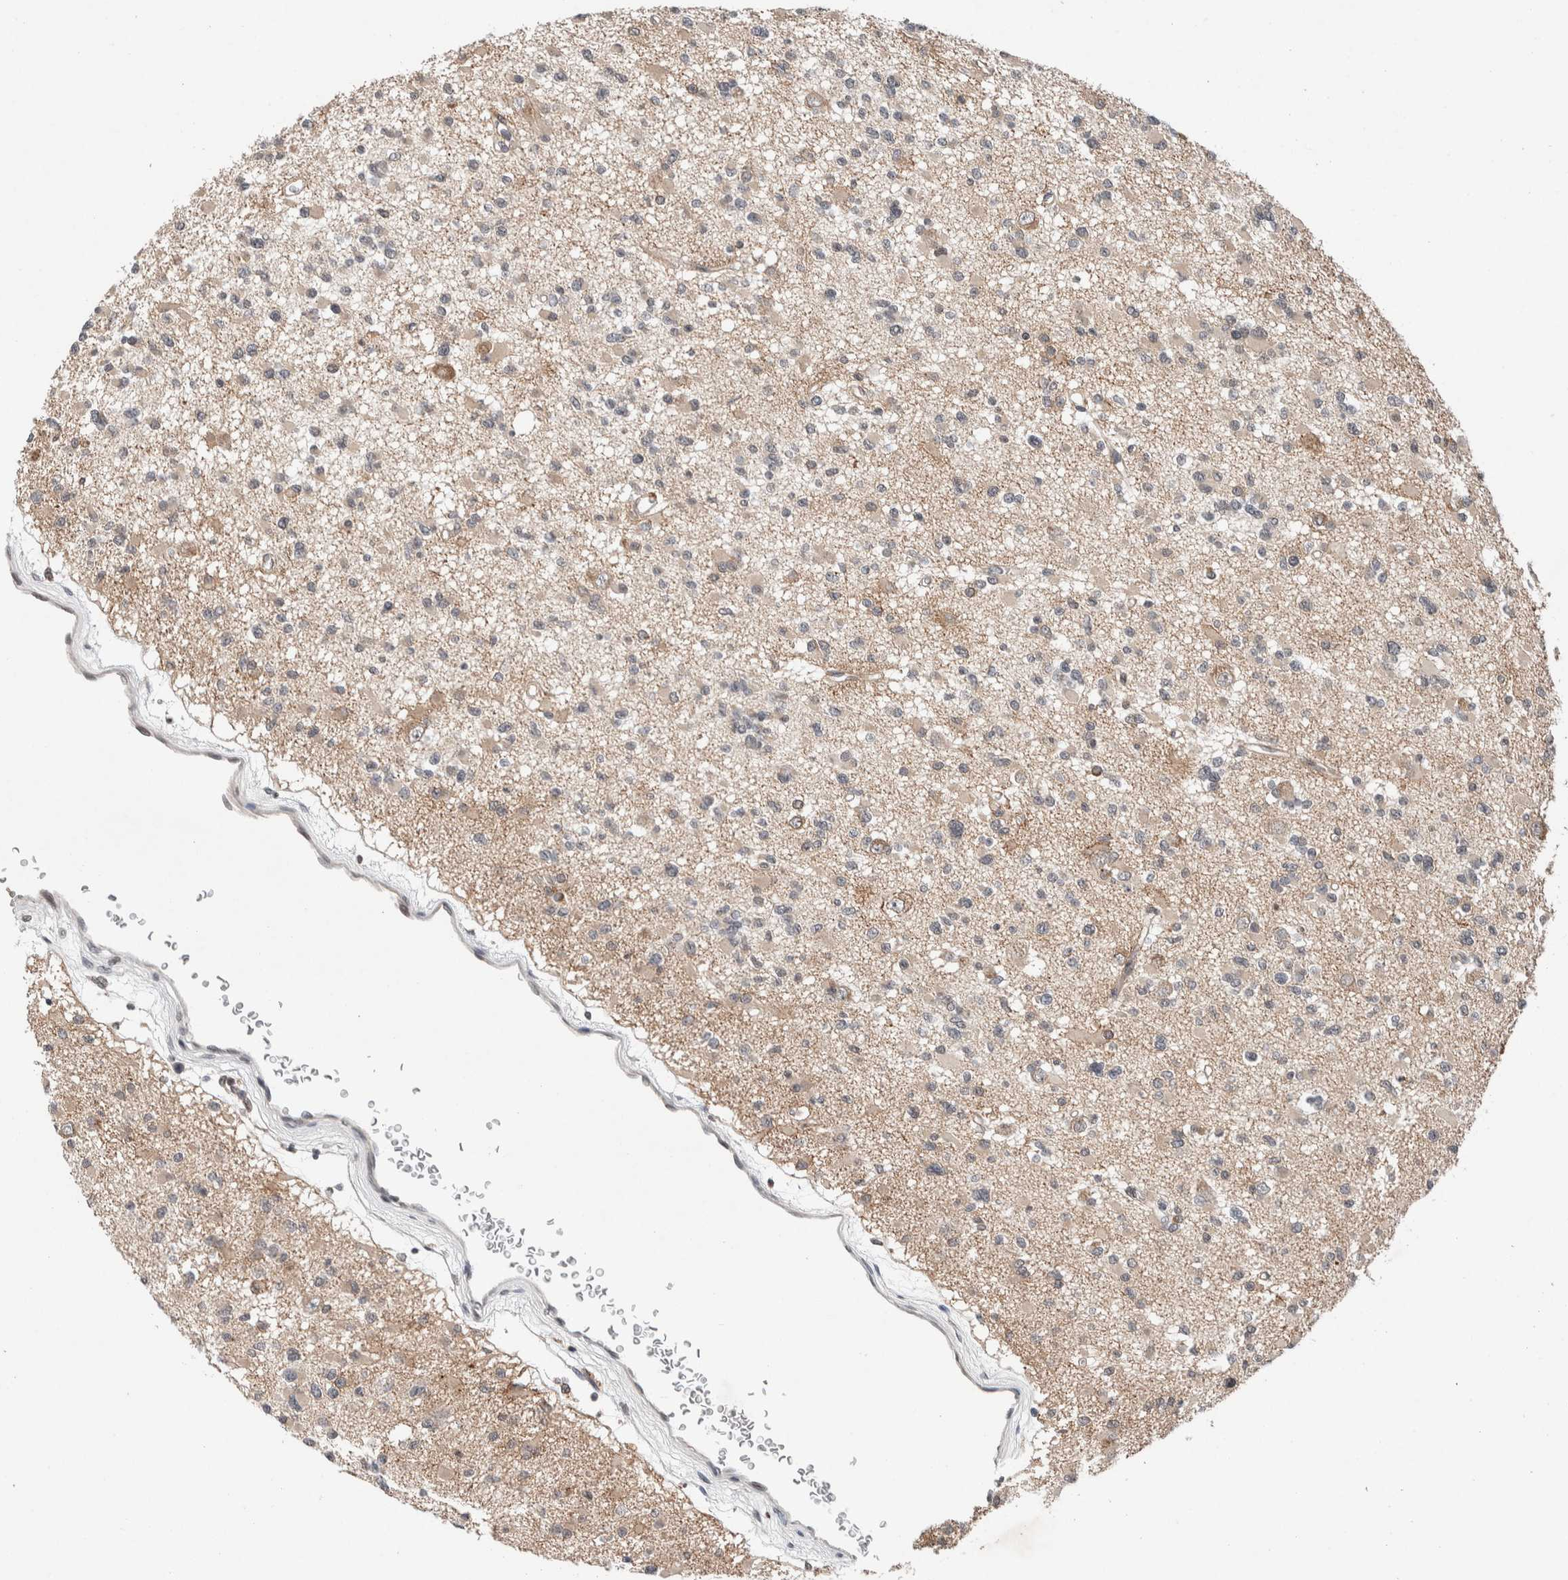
{"staining": {"intensity": "weak", "quantity": "25%-75%", "location": "cytoplasmic/membranous"}, "tissue": "glioma", "cell_type": "Tumor cells", "image_type": "cancer", "snomed": [{"axis": "morphology", "description": "Glioma, malignant, Low grade"}, {"axis": "topography", "description": "Brain"}], "caption": "Human glioma stained with a protein marker displays weak staining in tumor cells.", "gene": "KCNK1", "patient": {"sex": "female", "age": 22}}